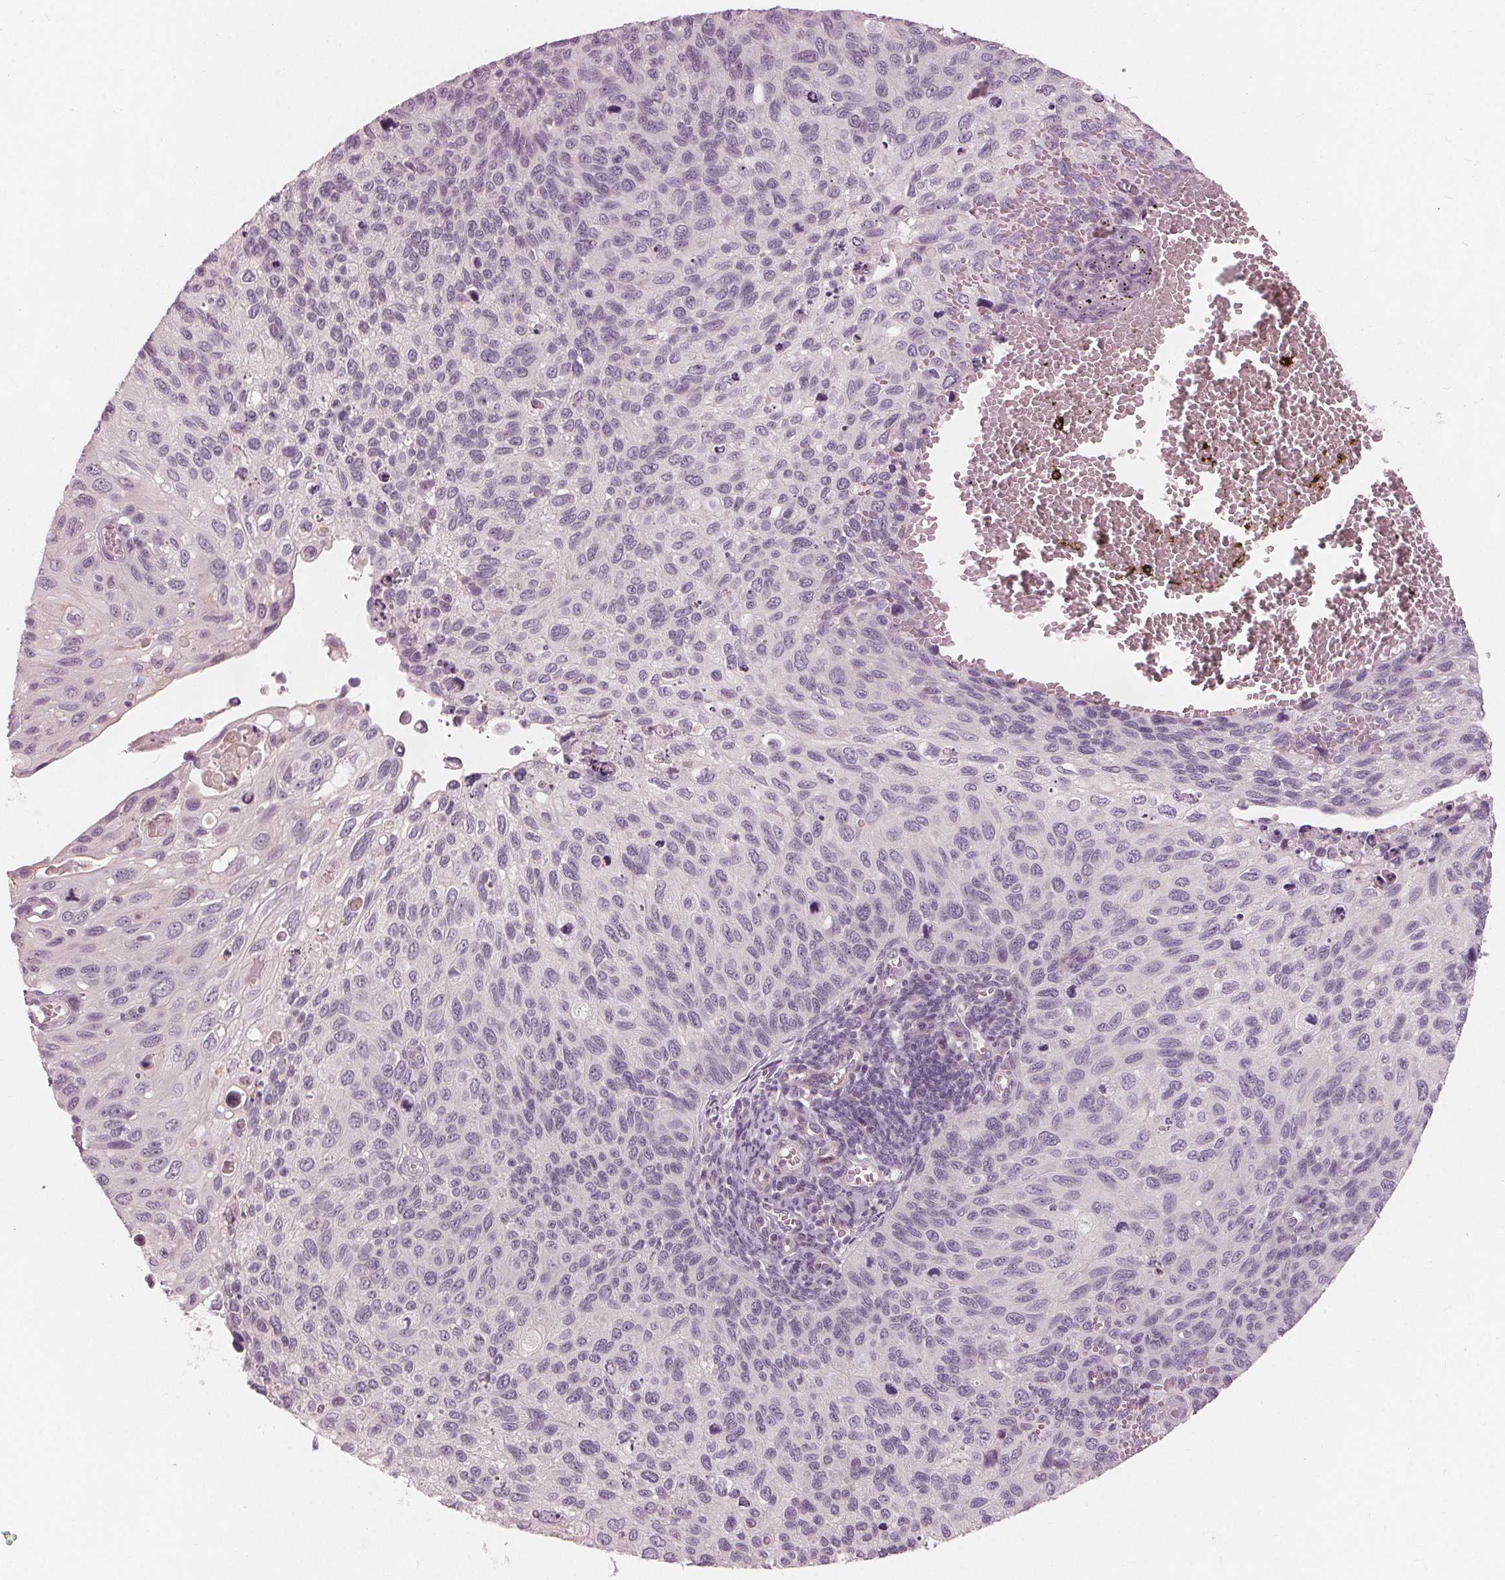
{"staining": {"intensity": "negative", "quantity": "none", "location": "none"}, "tissue": "cervical cancer", "cell_type": "Tumor cells", "image_type": "cancer", "snomed": [{"axis": "morphology", "description": "Squamous cell carcinoma, NOS"}, {"axis": "topography", "description": "Cervix"}], "caption": "Immunohistochemistry (IHC) histopathology image of cervical cancer (squamous cell carcinoma) stained for a protein (brown), which exhibits no expression in tumor cells. (Brightfield microscopy of DAB immunohistochemistry (IHC) at high magnification).", "gene": "SAT2", "patient": {"sex": "female", "age": 70}}